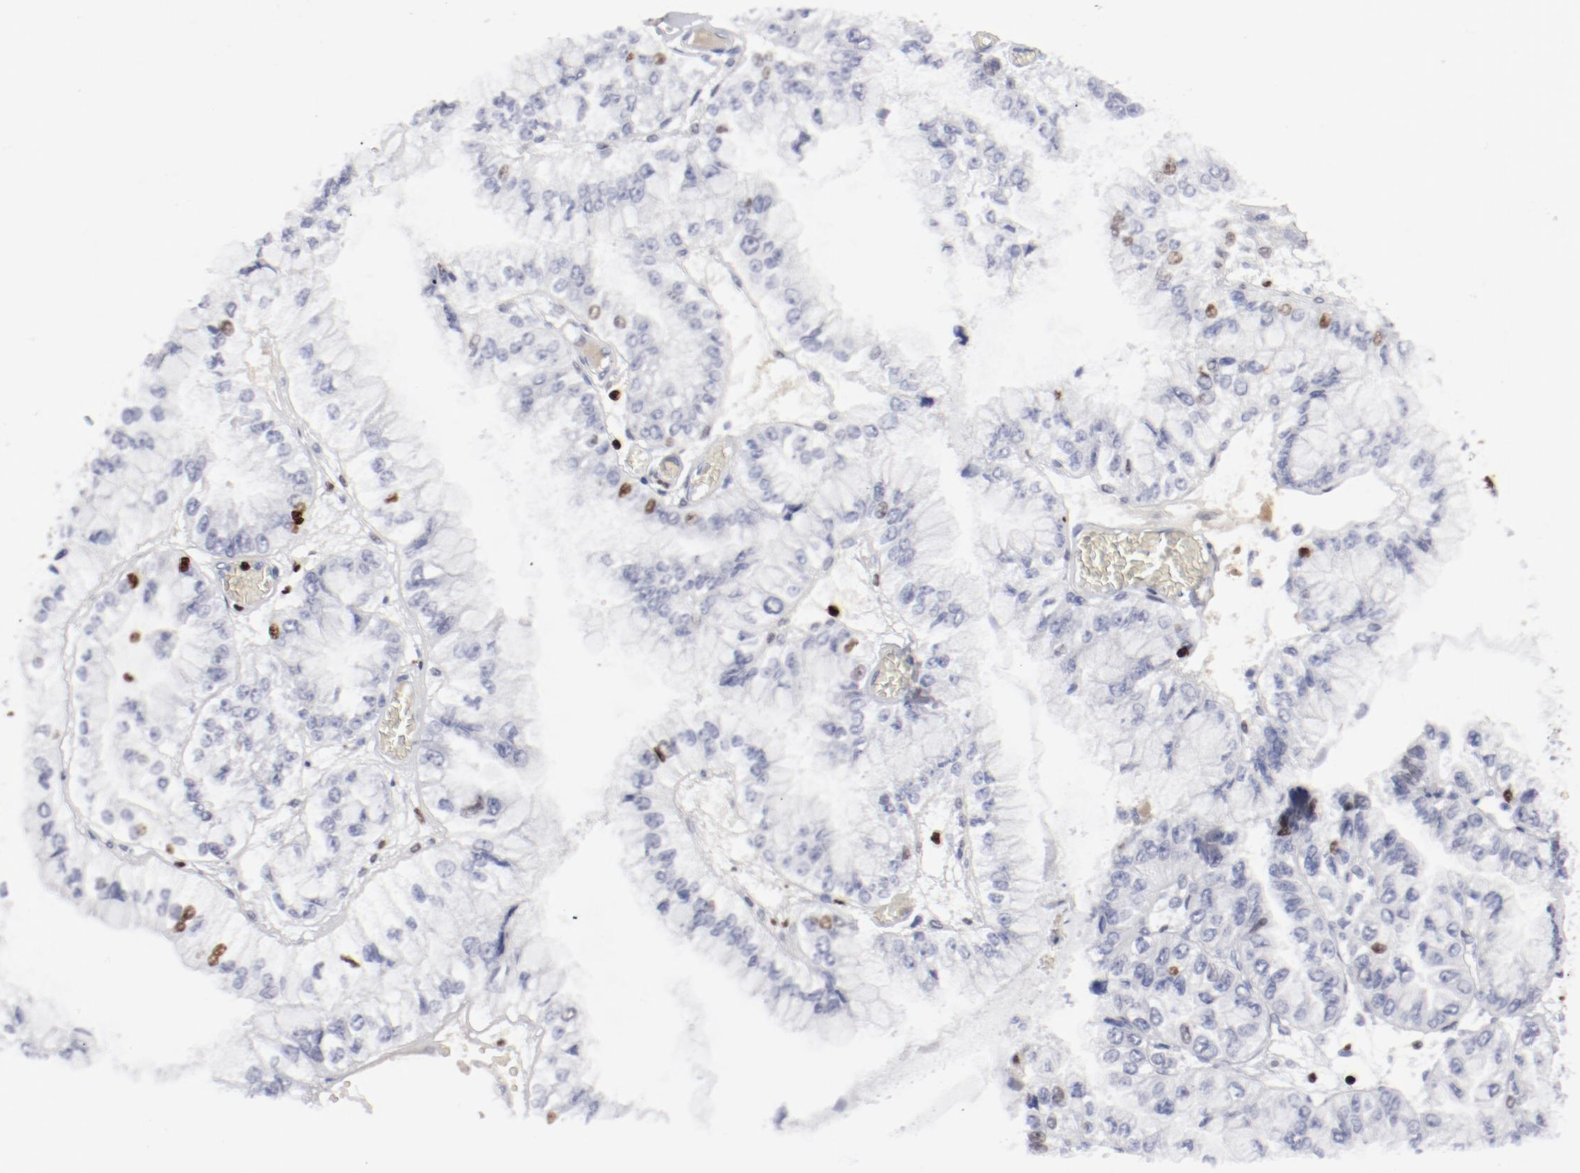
{"staining": {"intensity": "moderate", "quantity": "<25%", "location": "nuclear"}, "tissue": "liver cancer", "cell_type": "Tumor cells", "image_type": "cancer", "snomed": [{"axis": "morphology", "description": "Cholangiocarcinoma"}, {"axis": "topography", "description": "Liver"}], "caption": "This is a histology image of immunohistochemistry (IHC) staining of cholangiocarcinoma (liver), which shows moderate expression in the nuclear of tumor cells.", "gene": "SMARCC2", "patient": {"sex": "female", "age": 79}}